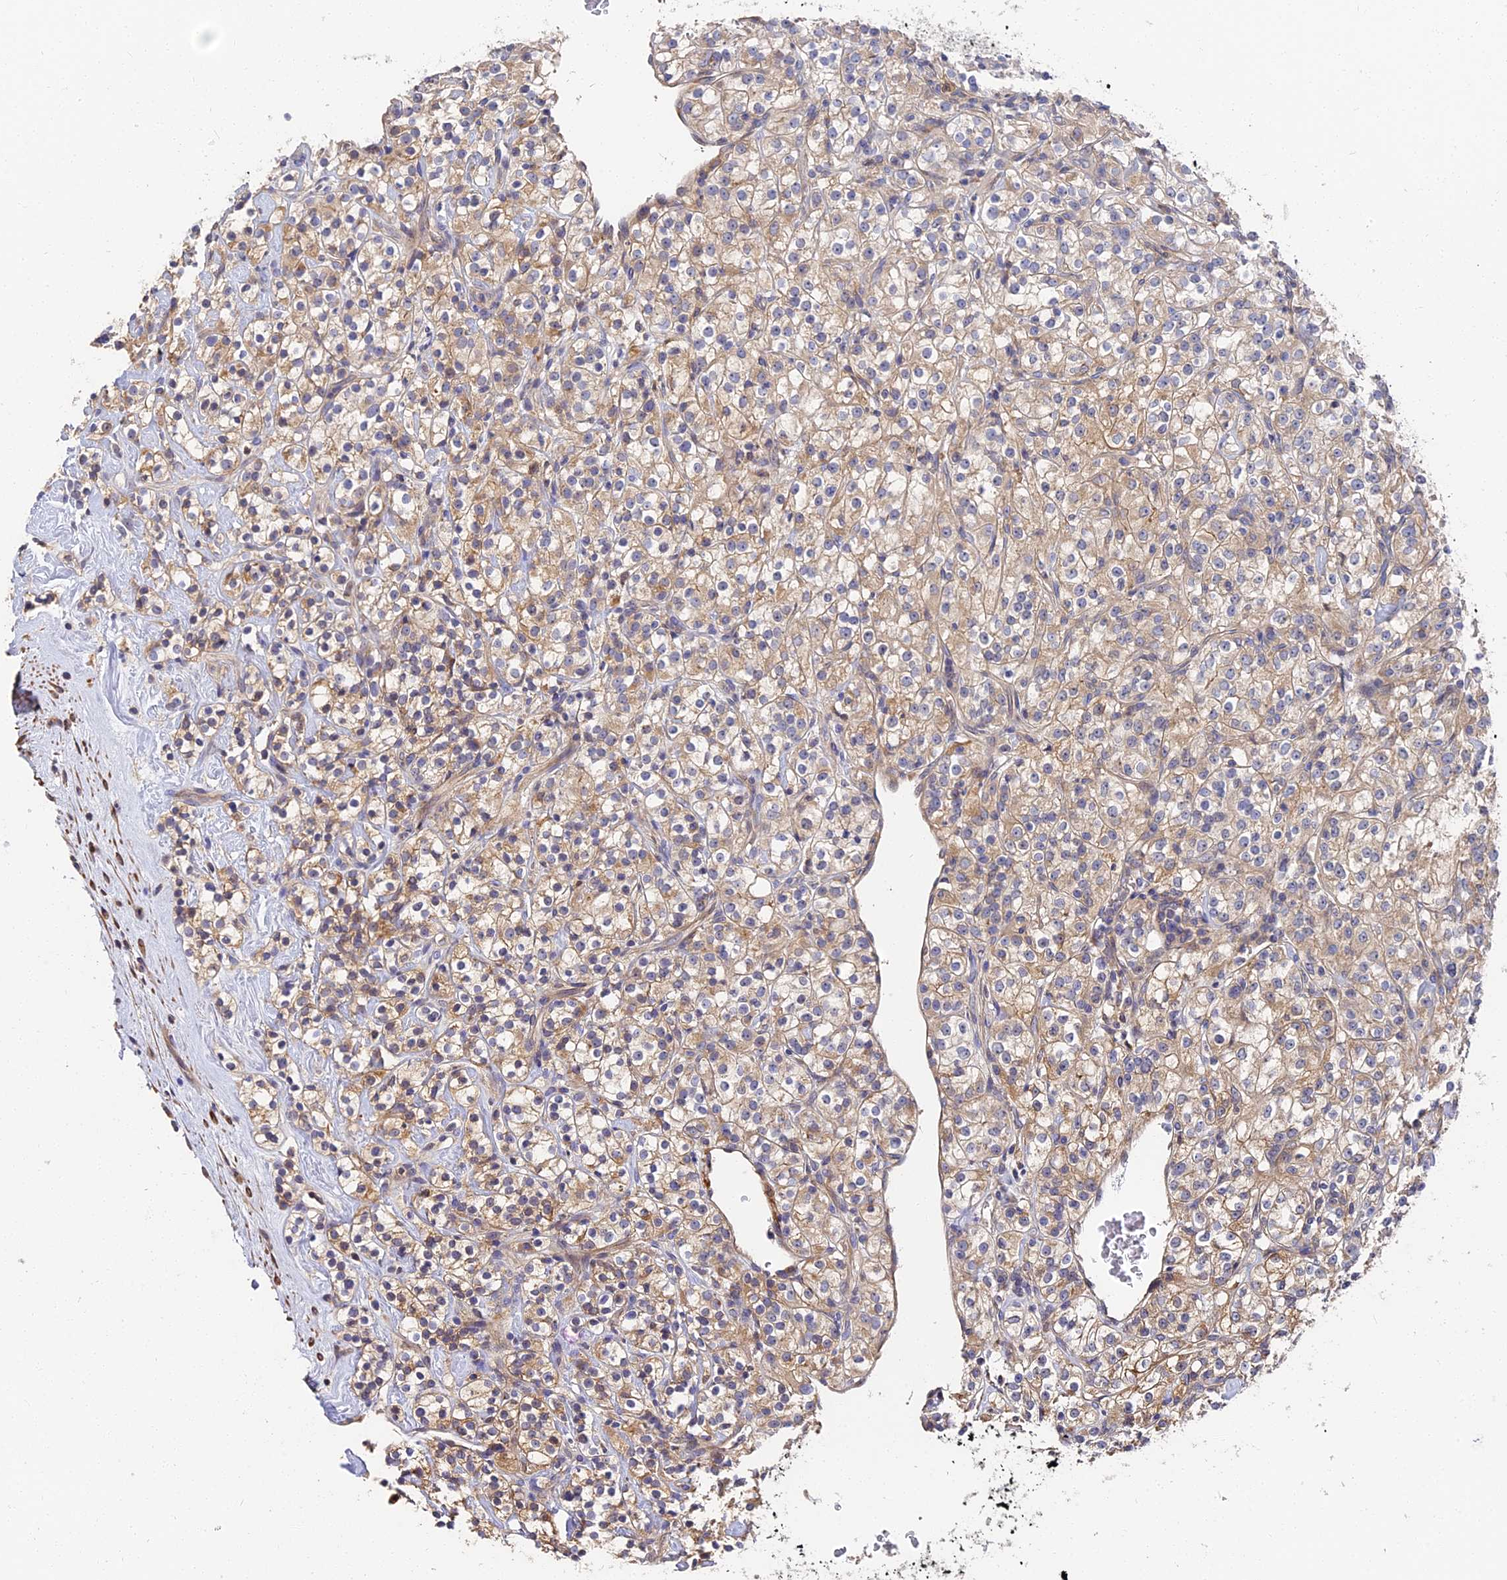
{"staining": {"intensity": "weak", "quantity": "25%-75%", "location": "cytoplasmic/membranous"}, "tissue": "renal cancer", "cell_type": "Tumor cells", "image_type": "cancer", "snomed": [{"axis": "morphology", "description": "Adenocarcinoma, NOS"}, {"axis": "topography", "description": "Kidney"}], "caption": "This histopathology image reveals renal adenocarcinoma stained with immunohistochemistry to label a protein in brown. The cytoplasmic/membranous of tumor cells show weak positivity for the protein. Nuclei are counter-stained blue.", "gene": "CCDC113", "patient": {"sex": "male", "age": 77}}